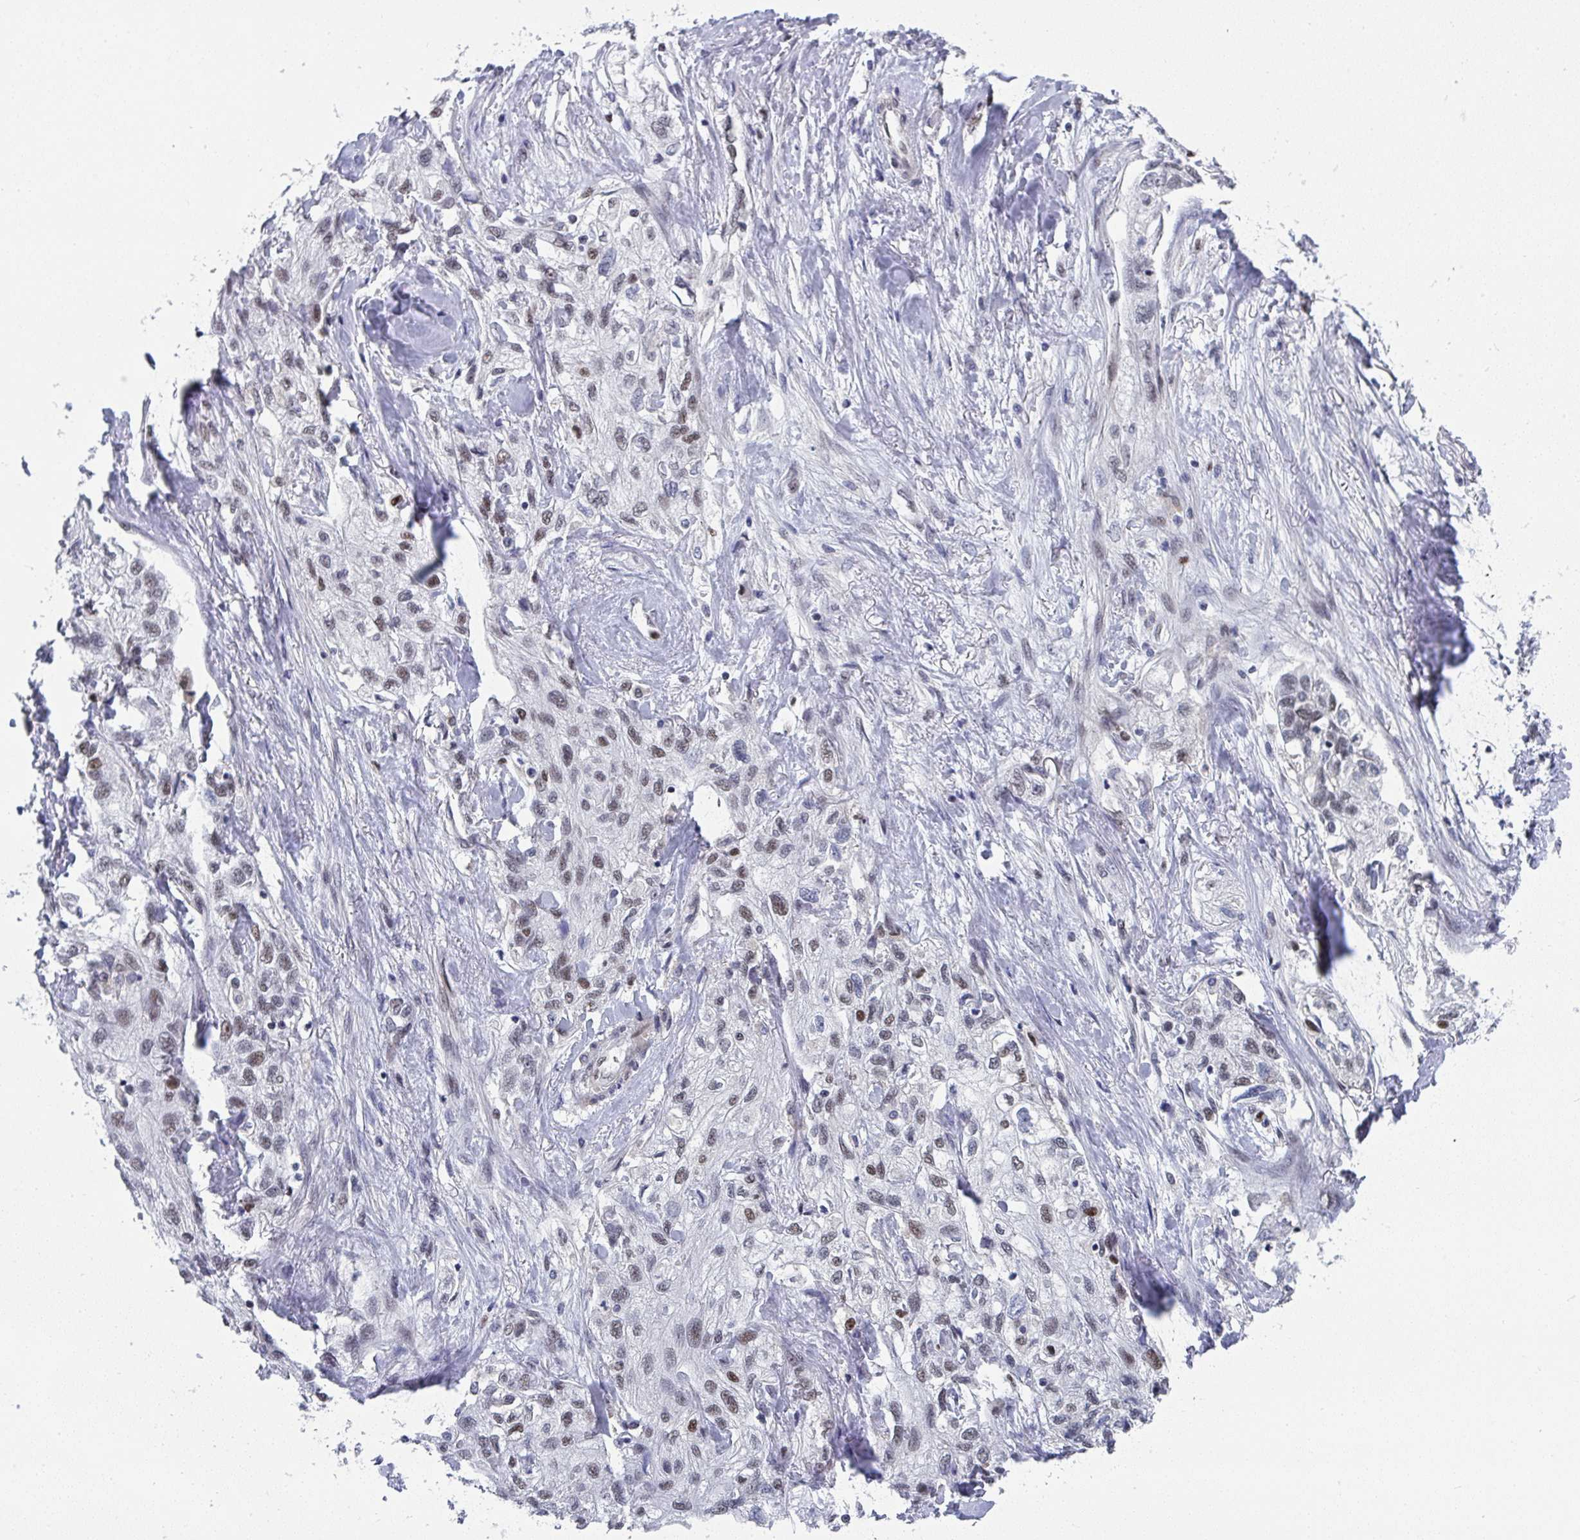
{"staining": {"intensity": "weak", "quantity": "25%-75%", "location": "nuclear"}, "tissue": "skin cancer", "cell_type": "Tumor cells", "image_type": "cancer", "snomed": [{"axis": "morphology", "description": "Squamous cell carcinoma, NOS"}, {"axis": "topography", "description": "Skin"}, {"axis": "topography", "description": "Vulva"}], "caption": "The immunohistochemical stain labels weak nuclear expression in tumor cells of skin cancer (squamous cell carcinoma) tissue.", "gene": "JDP2", "patient": {"sex": "female", "age": 86}}